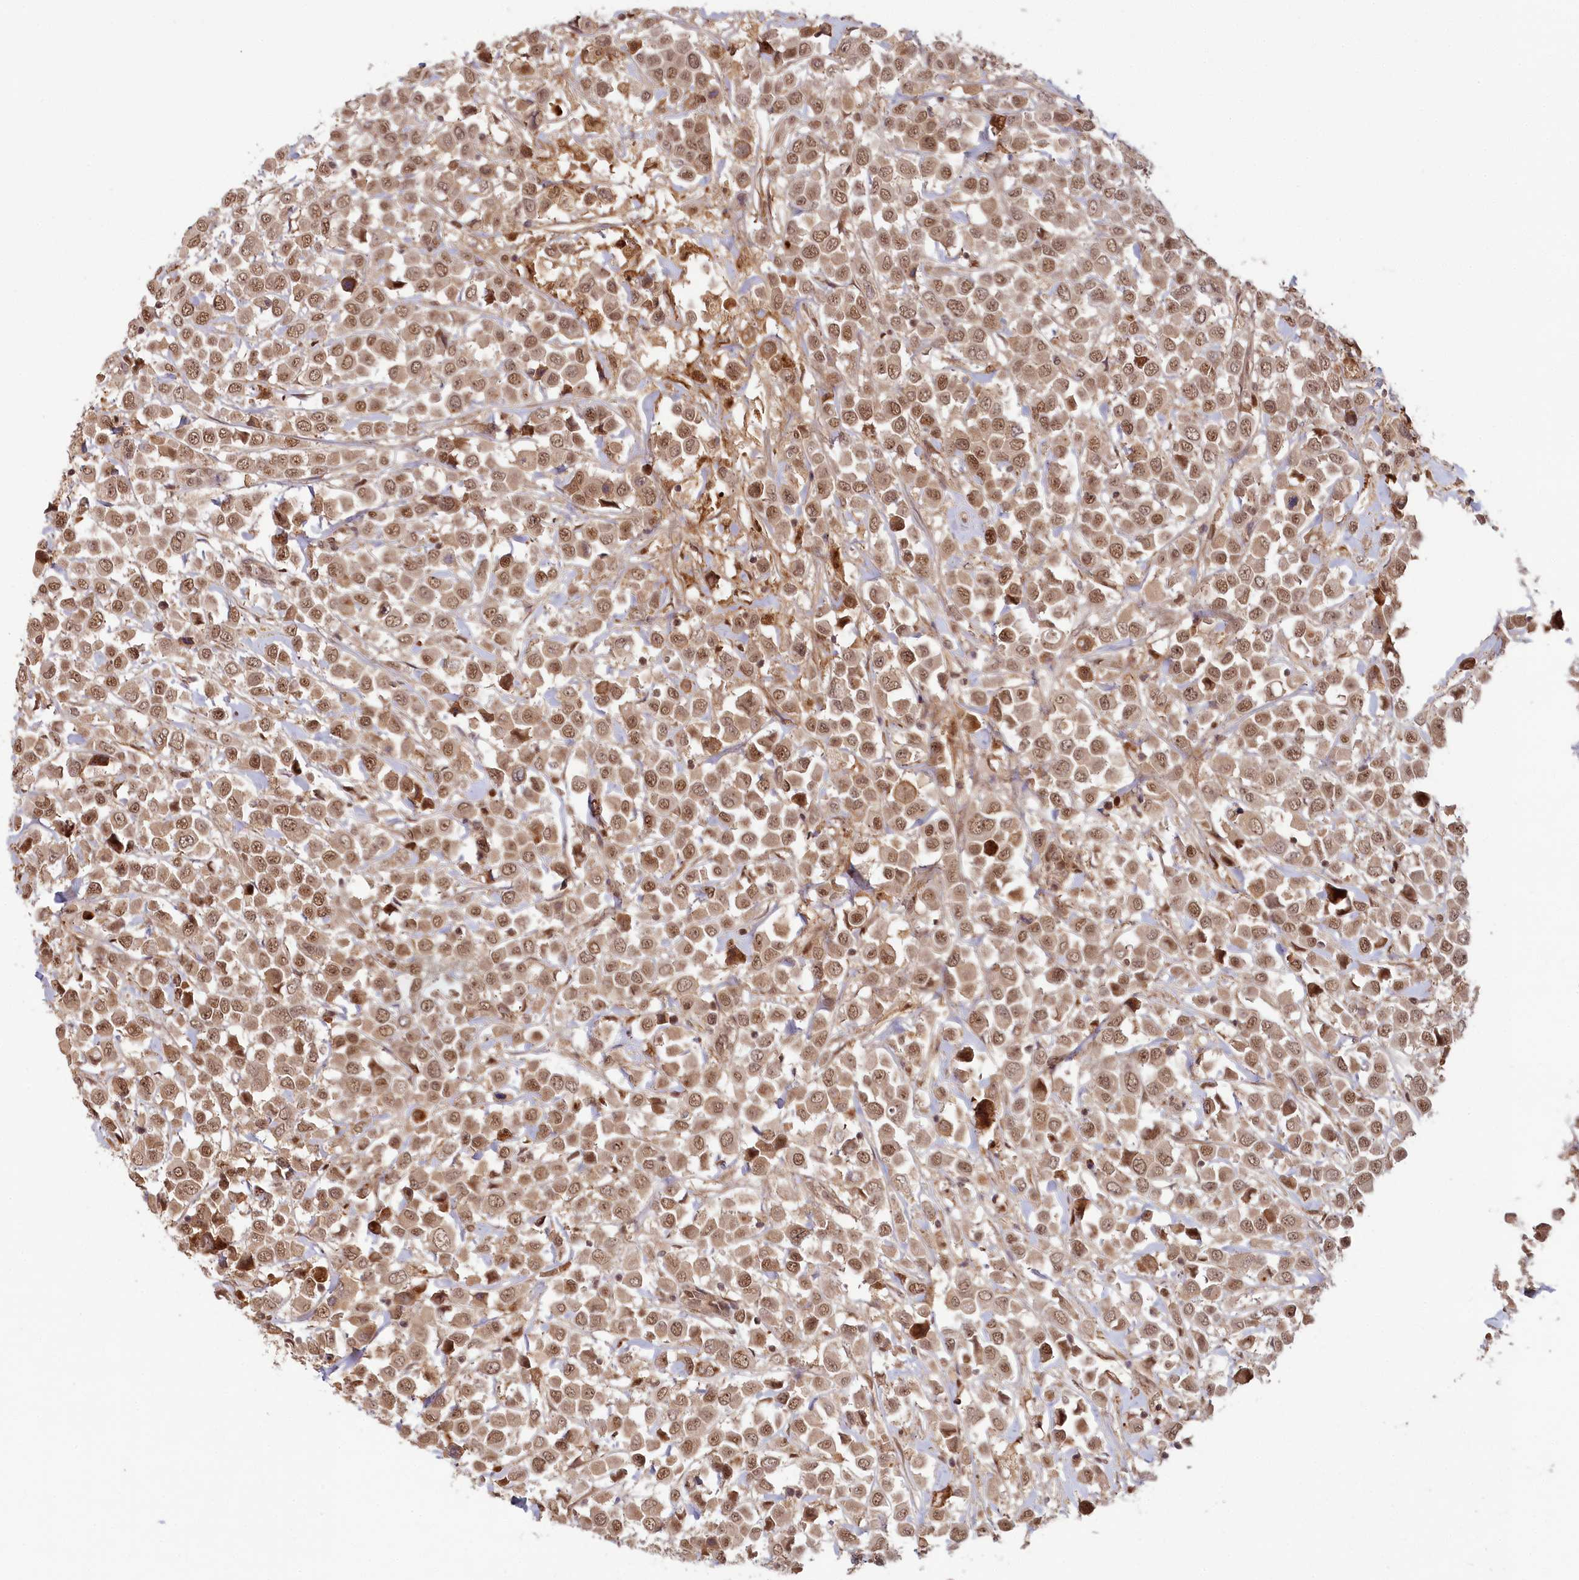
{"staining": {"intensity": "moderate", "quantity": ">75%", "location": "cytoplasmic/membranous,nuclear"}, "tissue": "breast cancer", "cell_type": "Tumor cells", "image_type": "cancer", "snomed": [{"axis": "morphology", "description": "Duct carcinoma"}, {"axis": "topography", "description": "Breast"}], "caption": "Protein staining exhibits moderate cytoplasmic/membranous and nuclear staining in about >75% of tumor cells in infiltrating ductal carcinoma (breast).", "gene": "WAPL", "patient": {"sex": "female", "age": 61}}